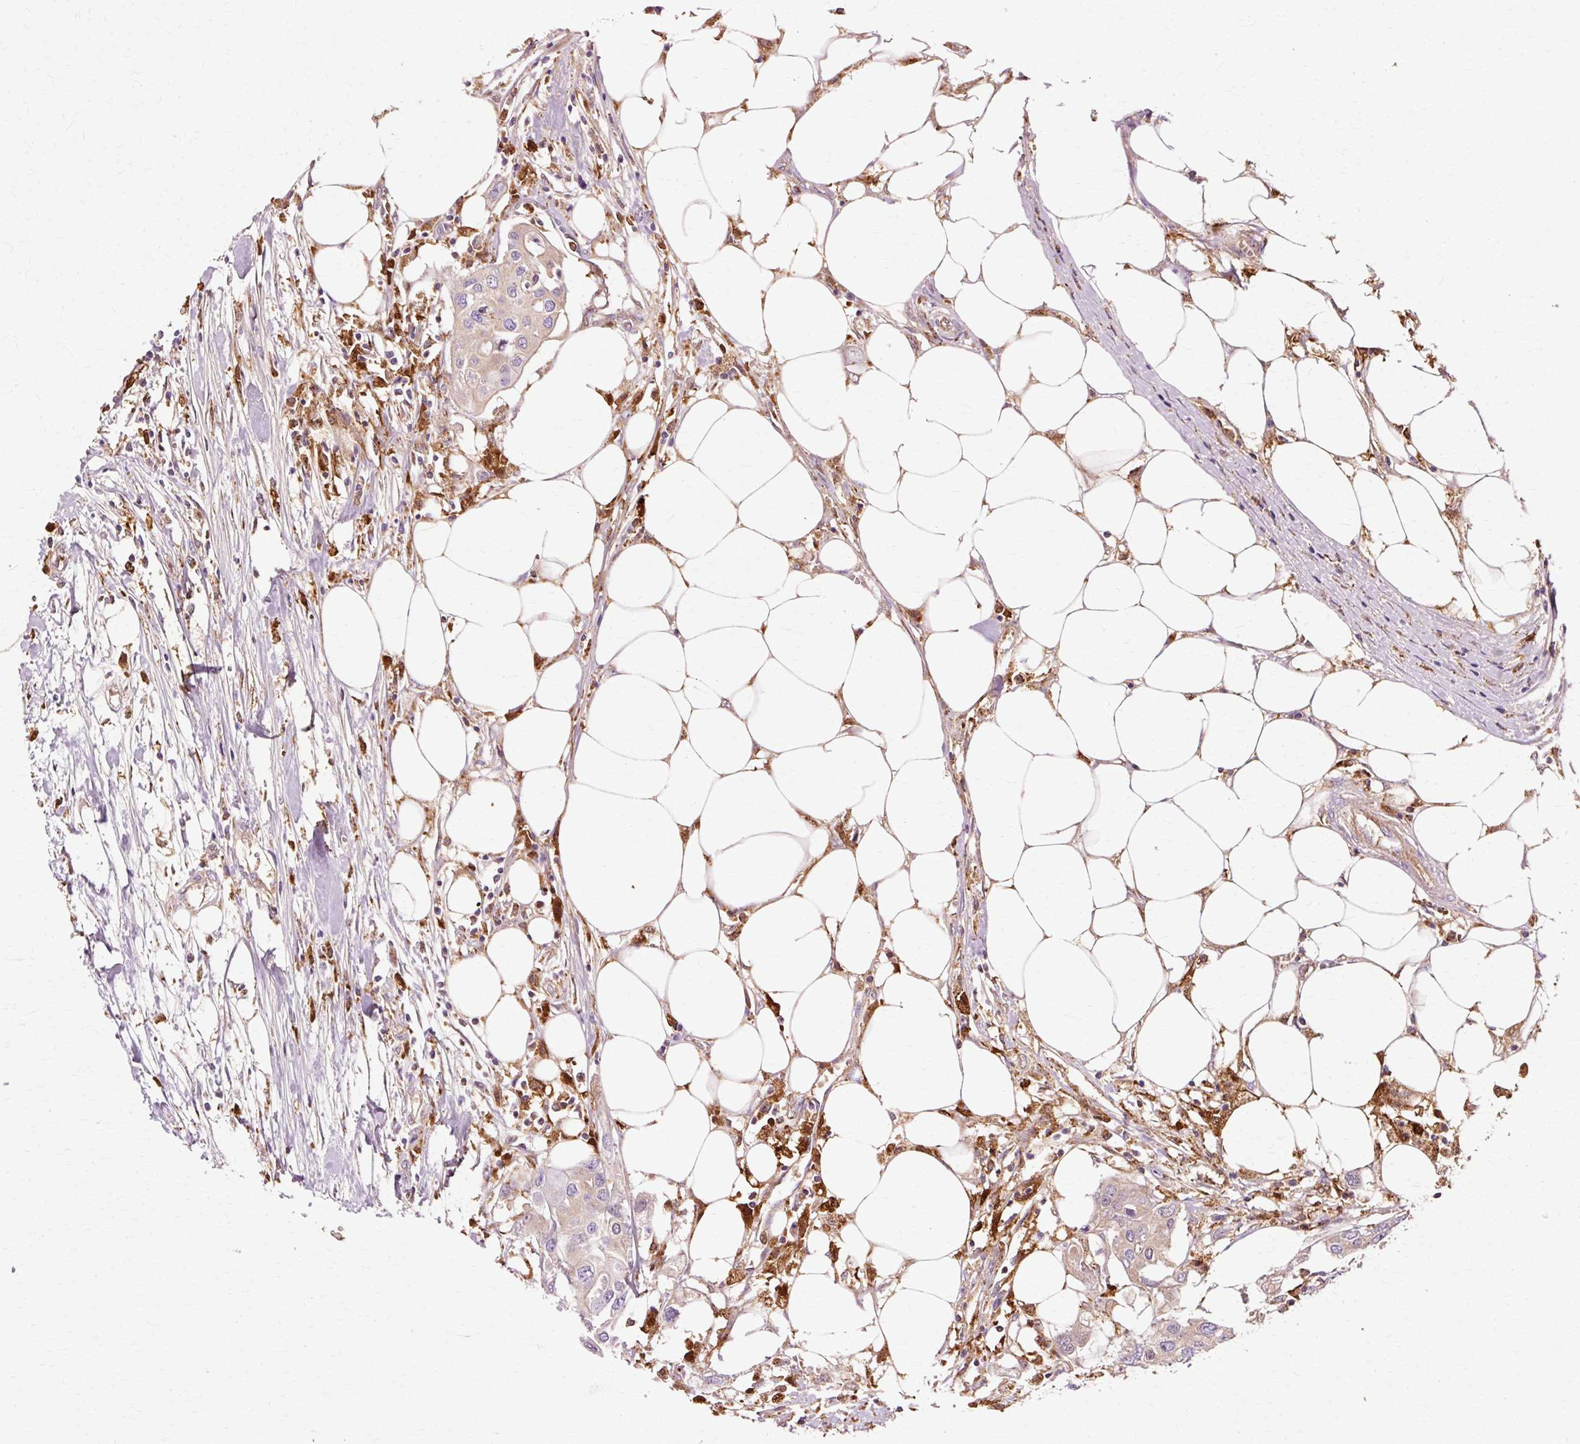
{"staining": {"intensity": "negative", "quantity": "none", "location": "none"}, "tissue": "colorectal cancer", "cell_type": "Tumor cells", "image_type": "cancer", "snomed": [{"axis": "morphology", "description": "Adenocarcinoma, NOS"}, {"axis": "topography", "description": "Colon"}], "caption": "This is an immunohistochemistry (IHC) image of human colorectal adenocarcinoma. There is no expression in tumor cells.", "gene": "GPX1", "patient": {"sex": "male", "age": 77}}